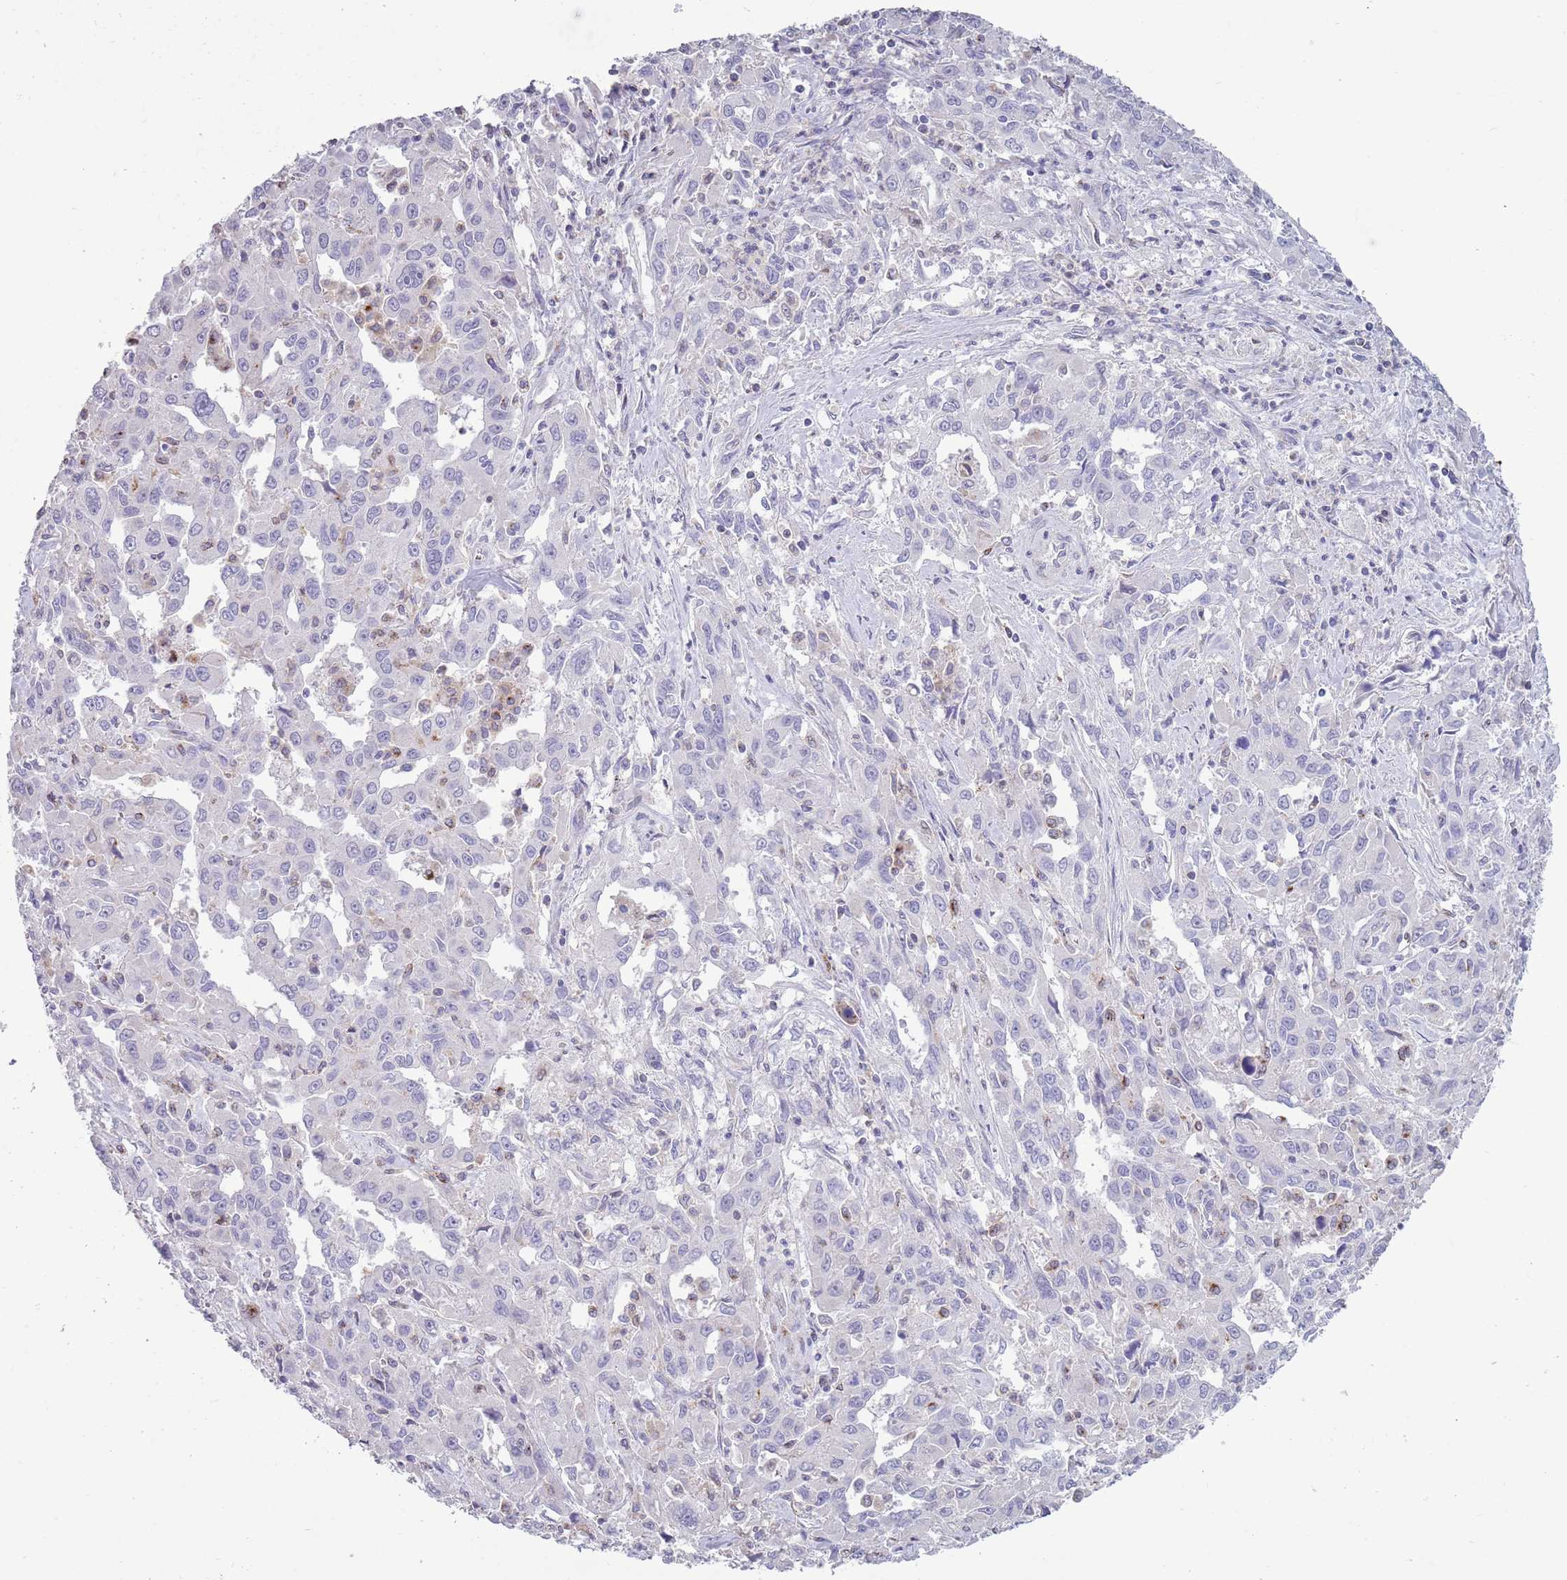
{"staining": {"intensity": "negative", "quantity": "none", "location": "none"}, "tissue": "liver cancer", "cell_type": "Tumor cells", "image_type": "cancer", "snomed": [{"axis": "morphology", "description": "Carcinoma, Hepatocellular, NOS"}, {"axis": "topography", "description": "Liver"}], "caption": "DAB (3,3'-diaminobenzidine) immunohistochemical staining of liver hepatocellular carcinoma shows no significant positivity in tumor cells.", "gene": "ACSBG1", "patient": {"sex": "male", "age": 63}}